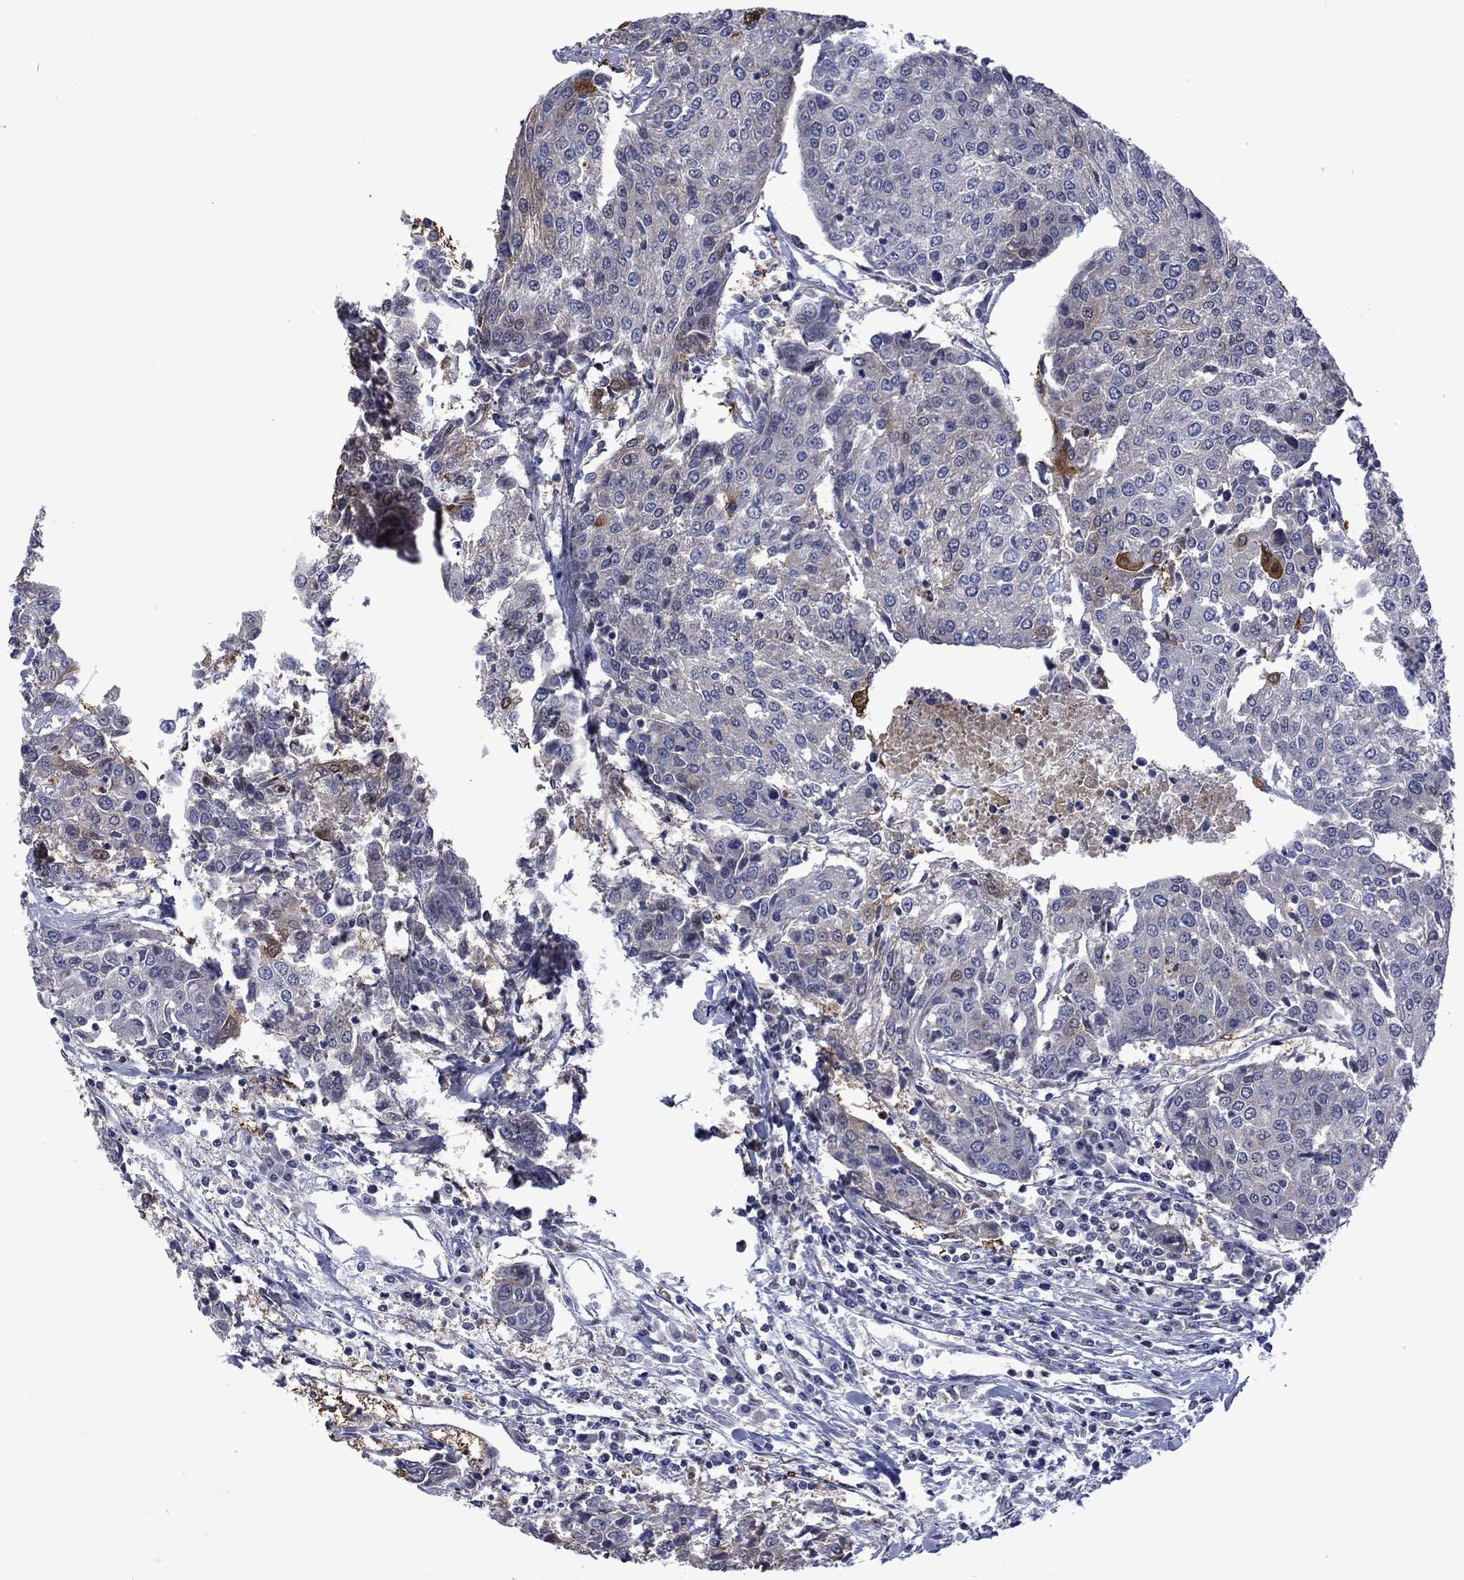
{"staining": {"intensity": "moderate", "quantity": "<25%", "location": "cytoplasmic/membranous"}, "tissue": "urothelial cancer", "cell_type": "Tumor cells", "image_type": "cancer", "snomed": [{"axis": "morphology", "description": "Urothelial carcinoma, High grade"}, {"axis": "topography", "description": "Urinary bladder"}], "caption": "High-grade urothelial carcinoma stained with immunohistochemistry exhibits moderate cytoplasmic/membranous staining in about <25% of tumor cells. Using DAB (3,3'-diaminobenzidine) (brown) and hematoxylin (blue) stains, captured at high magnification using brightfield microscopy.", "gene": "AGL", "patient": {"sex": "female", "age": 85}}